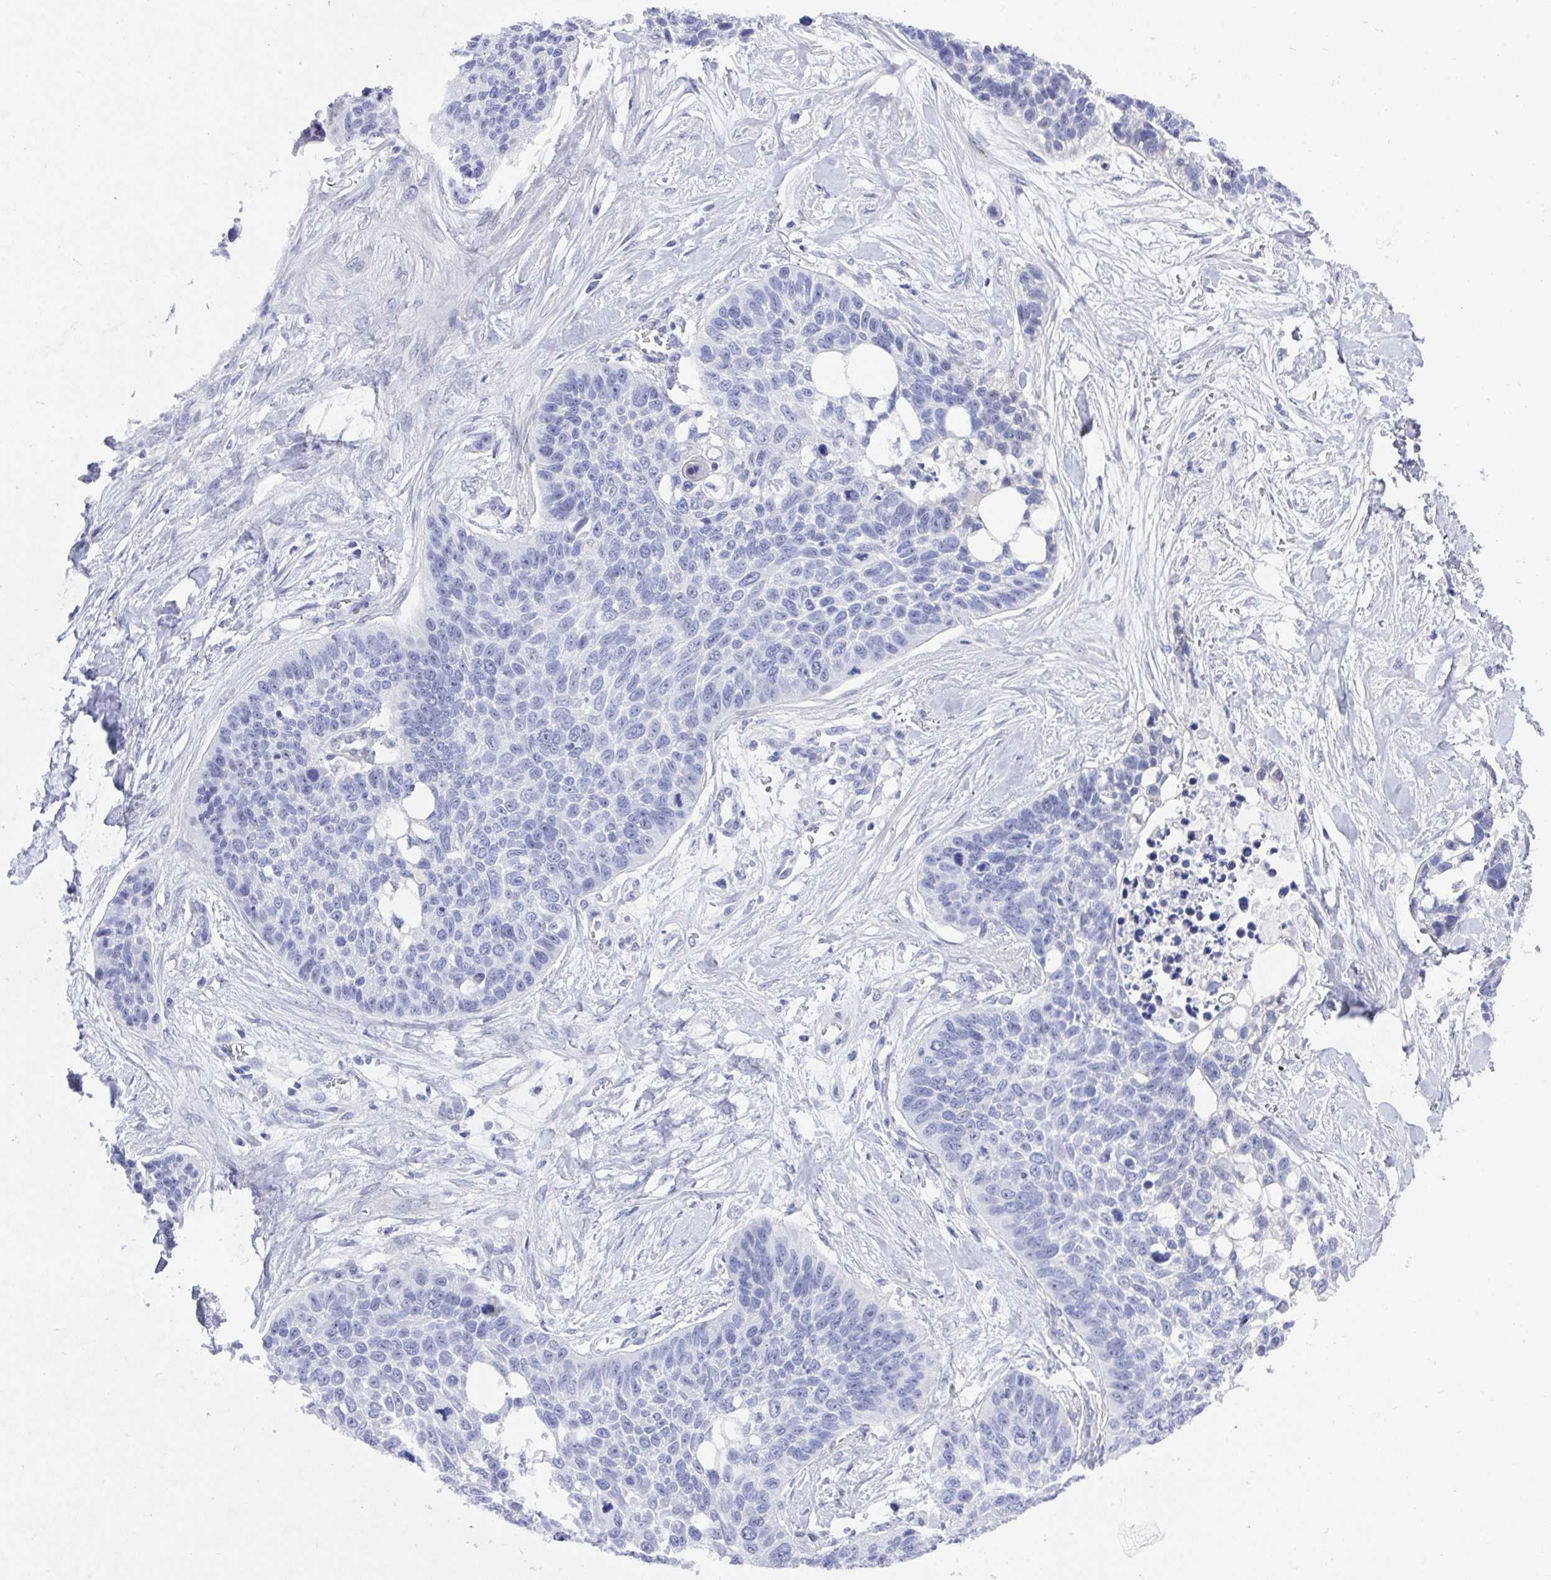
{"staining": {"intensity": "negative", "quantity": "none", "location": "none"}, "tissue": "lung cancer", "cell_type": "Tumor cells", "image_type": "cancer", "snomed": [{"axis": "morphology", "description": "Squamous cell carcinoma, NOS"}, {"axis": "topography", "description": "Lung"}], "caption": "Immunohistochemistry (IHC) of squamous cell carcinoma (lung) exhibits no expression in tumor cells.", "gene": "MFSD4A", "patient": {"sex": "male", "age": 62}}